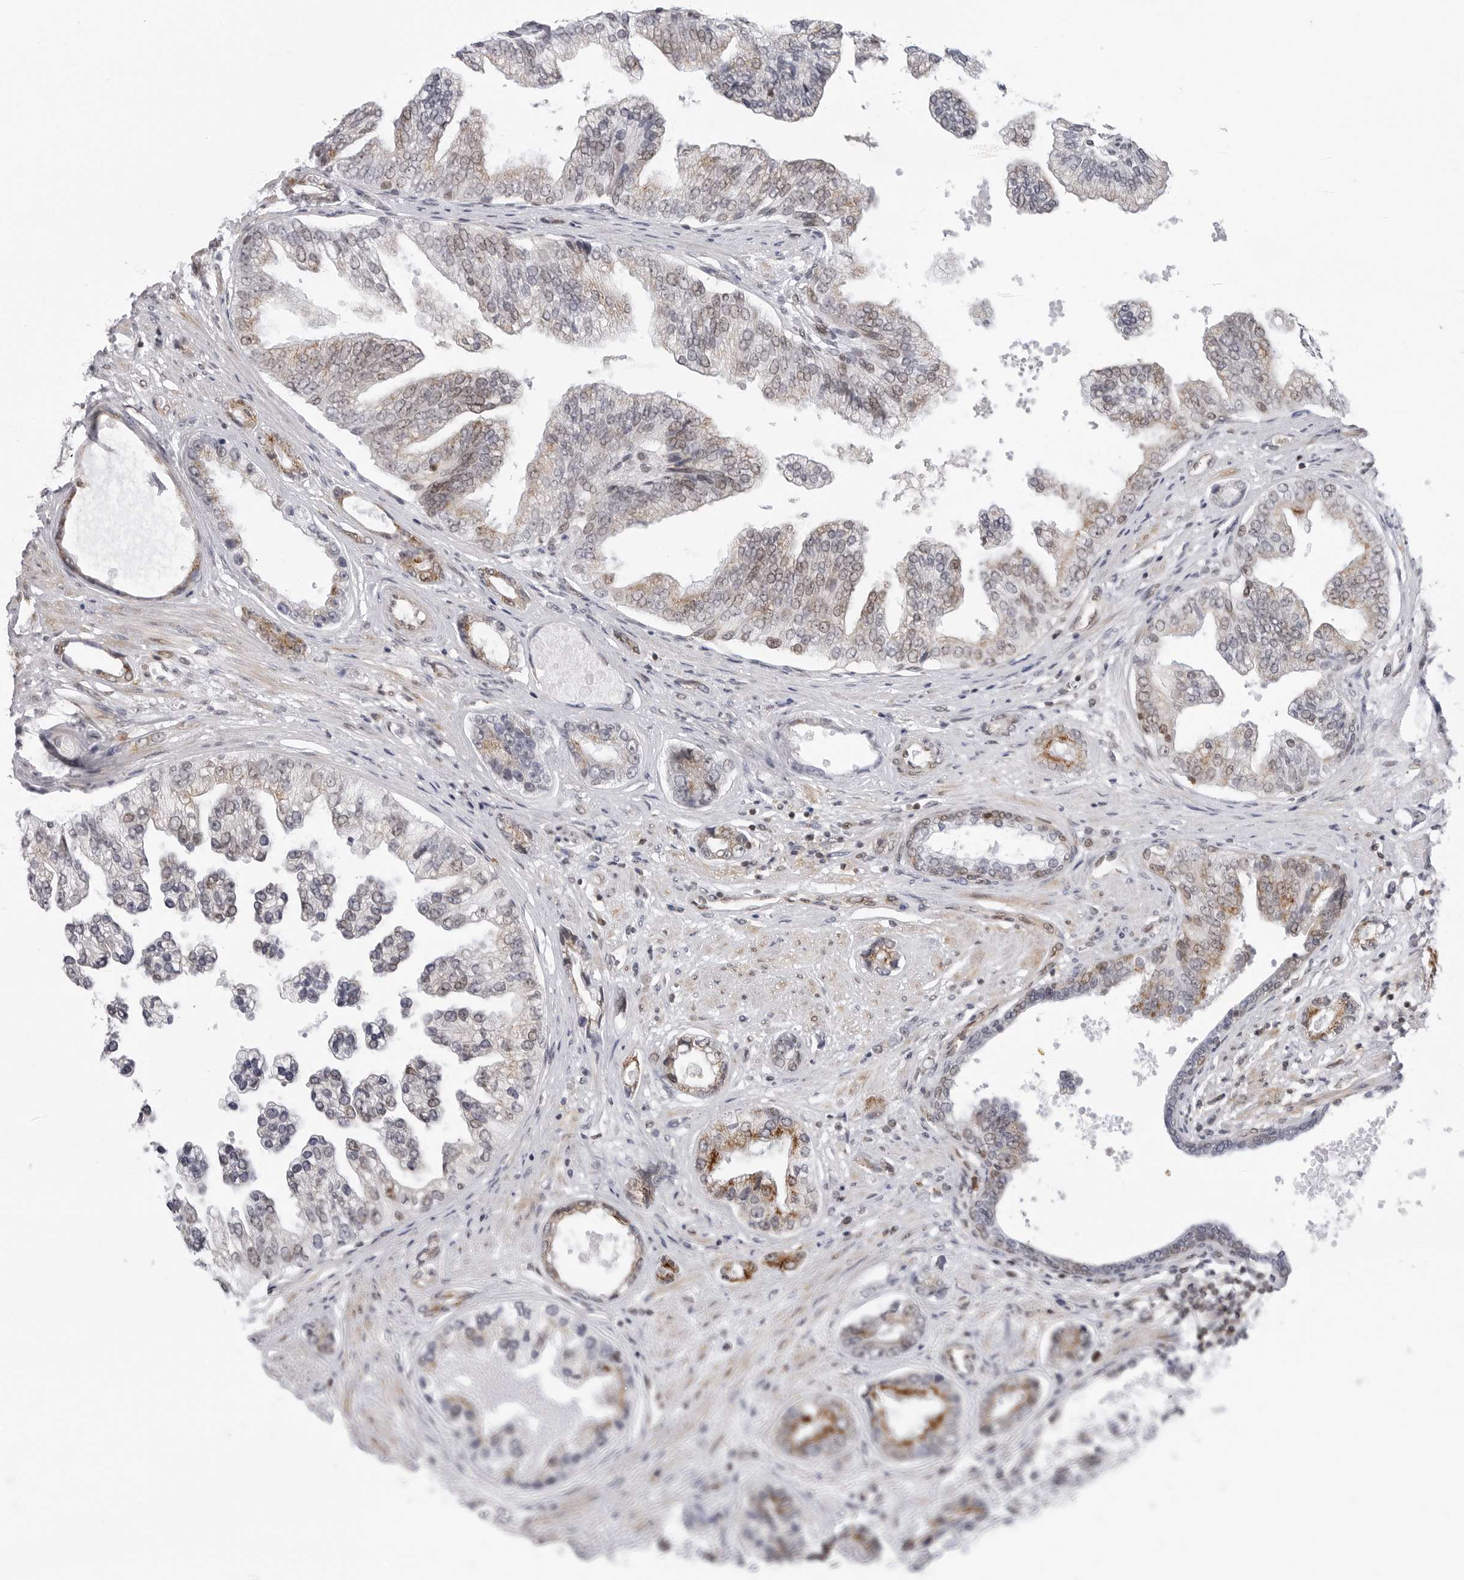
{"staining": {"intensity": "weak", "quantity": "<25%", "location": "cytoplasmic/membranous"}, "tissue": "prostate cancer", "cell_type": "Tumor cells", "image_type": "cancer", "snomed": [{"axis": "morphology", "description": "Adenocarcinoma, High grade"}, {"axis": "topography", "description": "Prostate"}], "caption": "The photomicrograph demonstrates no staining of tumor cells in prostate cancer.", "gene": "FAM135B", "patient": {"sex": "male", "age": 61}}